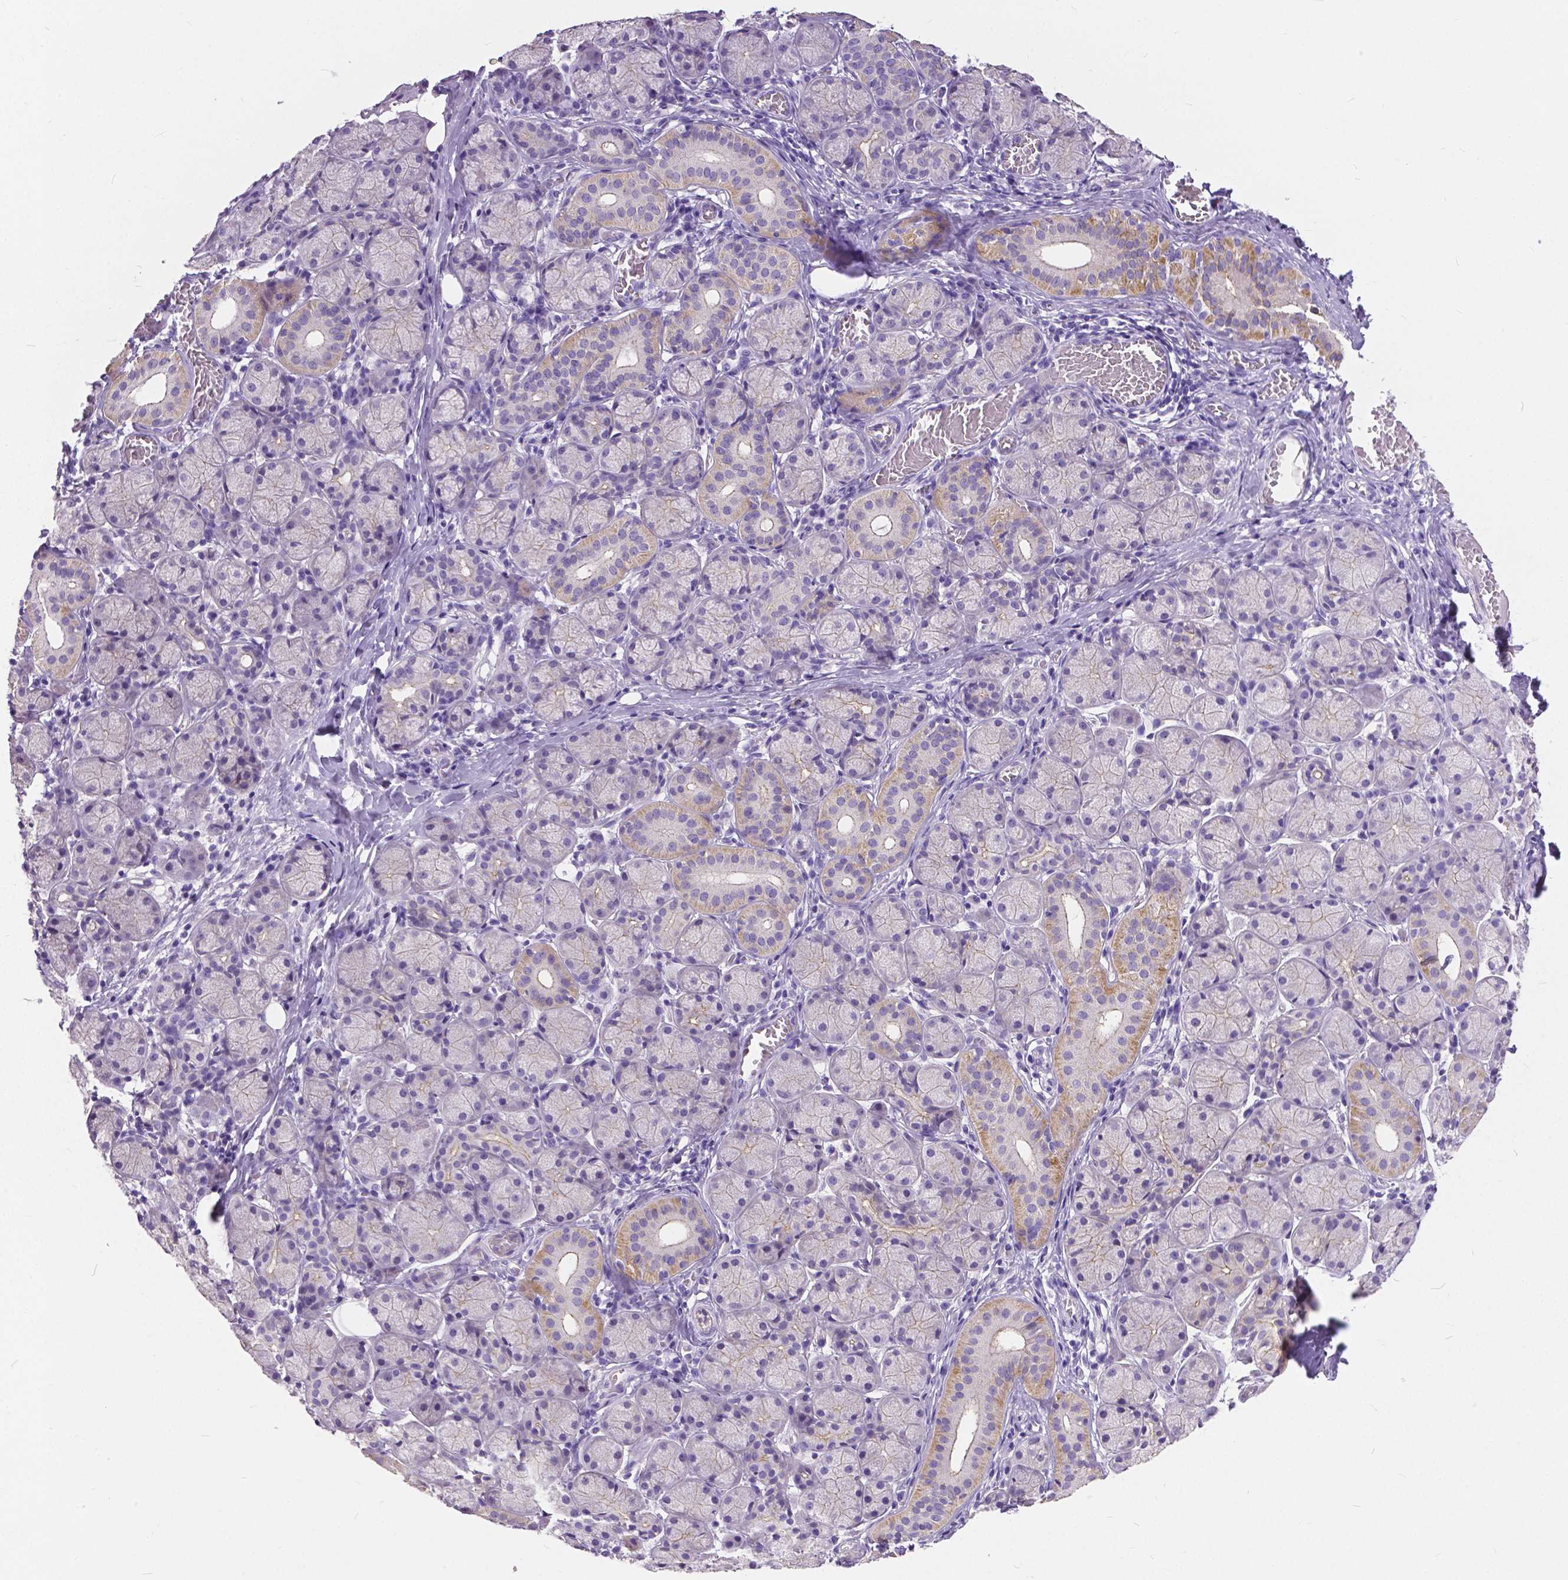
{"staining": {"intensity": "moderate", "quantity": "<25%", "location": "cytoplasmic/membranous"}, "tissue": "salivary gland", "cell_type": "Glandular cells", "image_type": "normal", "snomed": [{"axis": "morphology", "description": "Normal tissue, NOS"}, {"axis": "topography", "description": "Salivary gland"}, {"axis": "topography", "description": "Peripheral nerve tissue"}], "caption": "Unremarkable salivary gland was stained to show a protein in brown. There is low levels of moderate cytoplasmic/membranous staining in approximately <25% of glandular cells. The protein is stained brown, and the nuclei are stained in blue (DAB (3,3'-diaminobenzidine) IHC with brightfield microscopy, high magnification).", "gene": "OCLN", "patient": {"sex": "female", "age": 24}}